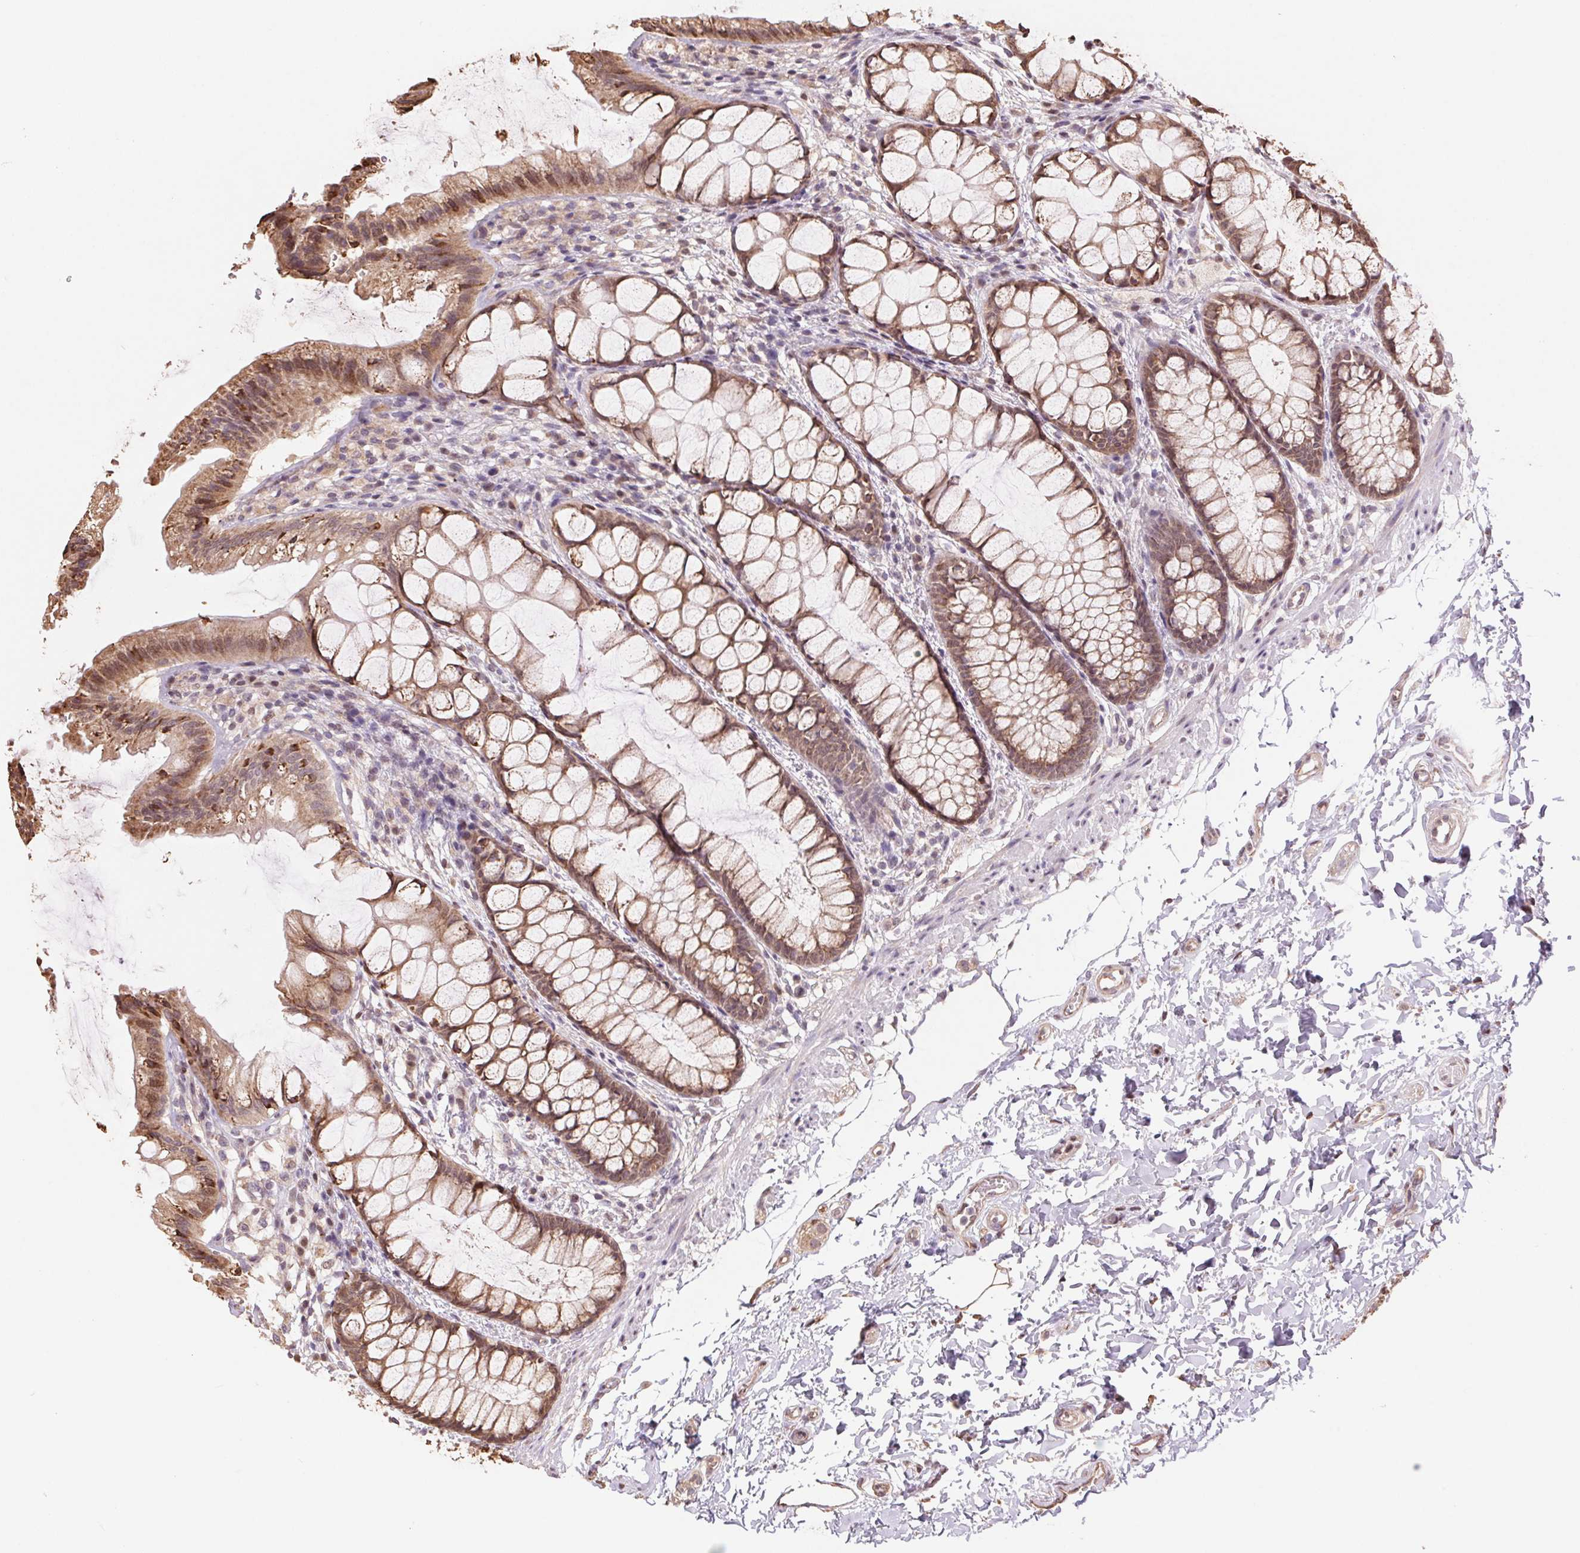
{"staining": {"intensity": "moderate", "quantity": ">75%", "location": "cytoplasmic/membranous,nuclear"}, "tissue": "rectum", "cell_type": "Glandular cells", "image_type": "normal", "snomed": [{"axis": "morphology", "description": "Normal tissue, NOS"}, {"axis": "topography", "description": "Rectum"}], "caption": "This is a micrograph of IHC staining of unremarkable rectum, which shows moderate expression in the cytoplasmic/membranous,nuclear of glandular cells.", "gene": "CUTA", "patient": {"sex": "female", "age": 62}}